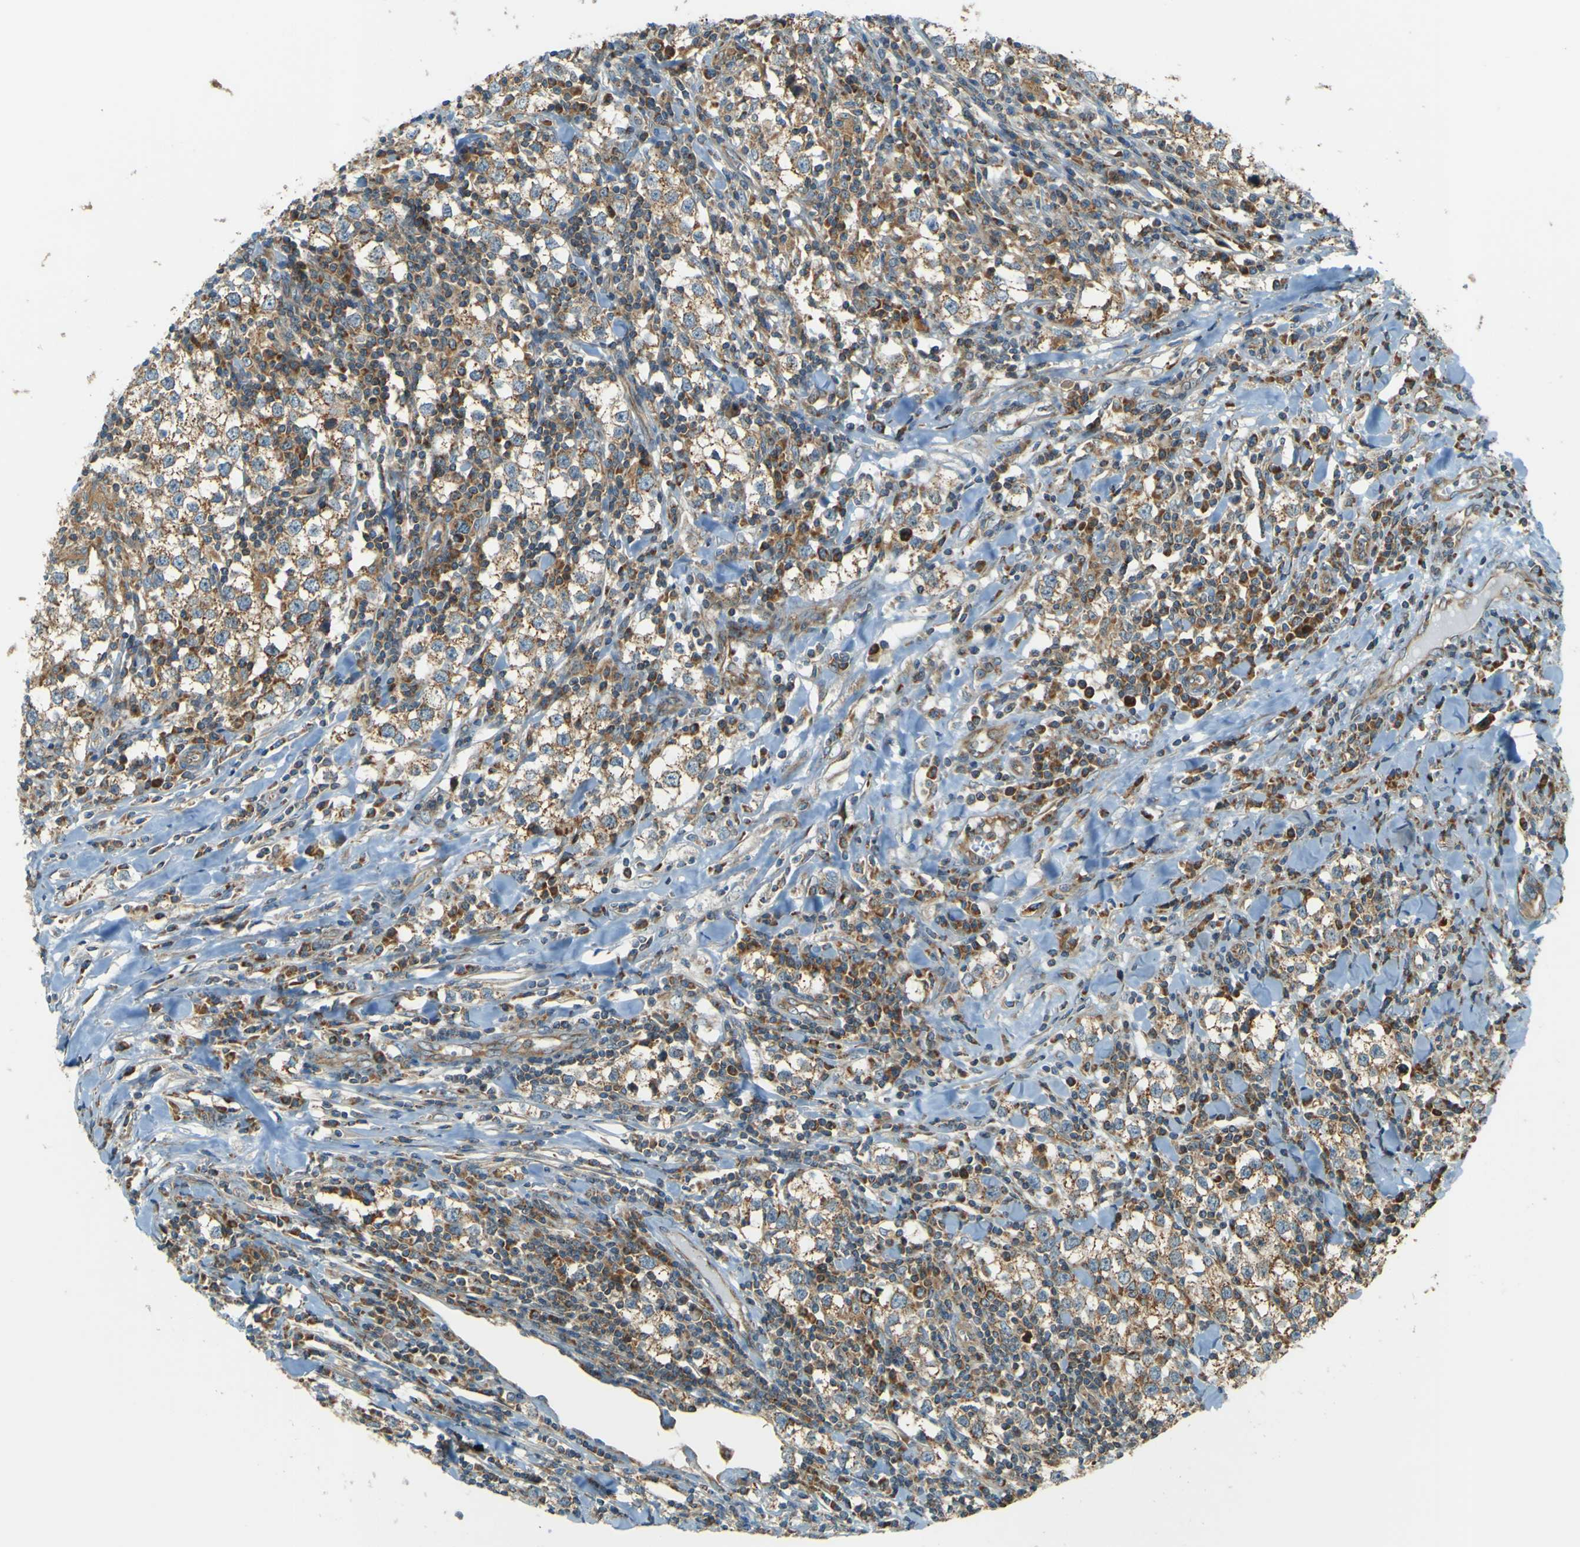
{"staining": {"intensity": "moderate", "quantity": ">75%", "location": "cytoplasmic/membranous"}, "tissue": "testis cancer", "cell_type": "Tumor cells", "image_type": "cancer", "snomed": [{"axis": "morphology", "description": "Seminoma, NOS"}, {"axis": "morphology", "description": "Carcinoma, Embryonal, NOS"}, {"axis": "topography", "description": "Testis"}], "caption": "Immunohistochemical staining of seminoma (testis) demonstrates medium levels of moderate cytoplasmic/membranous positivity in about >75% of tumor cells. Immunohistochemistry stains the protein of interest in brown and the nuclei are stained blue.", "gene": "DNAJC5", "patient": {"sex": "male", "age": 36}}